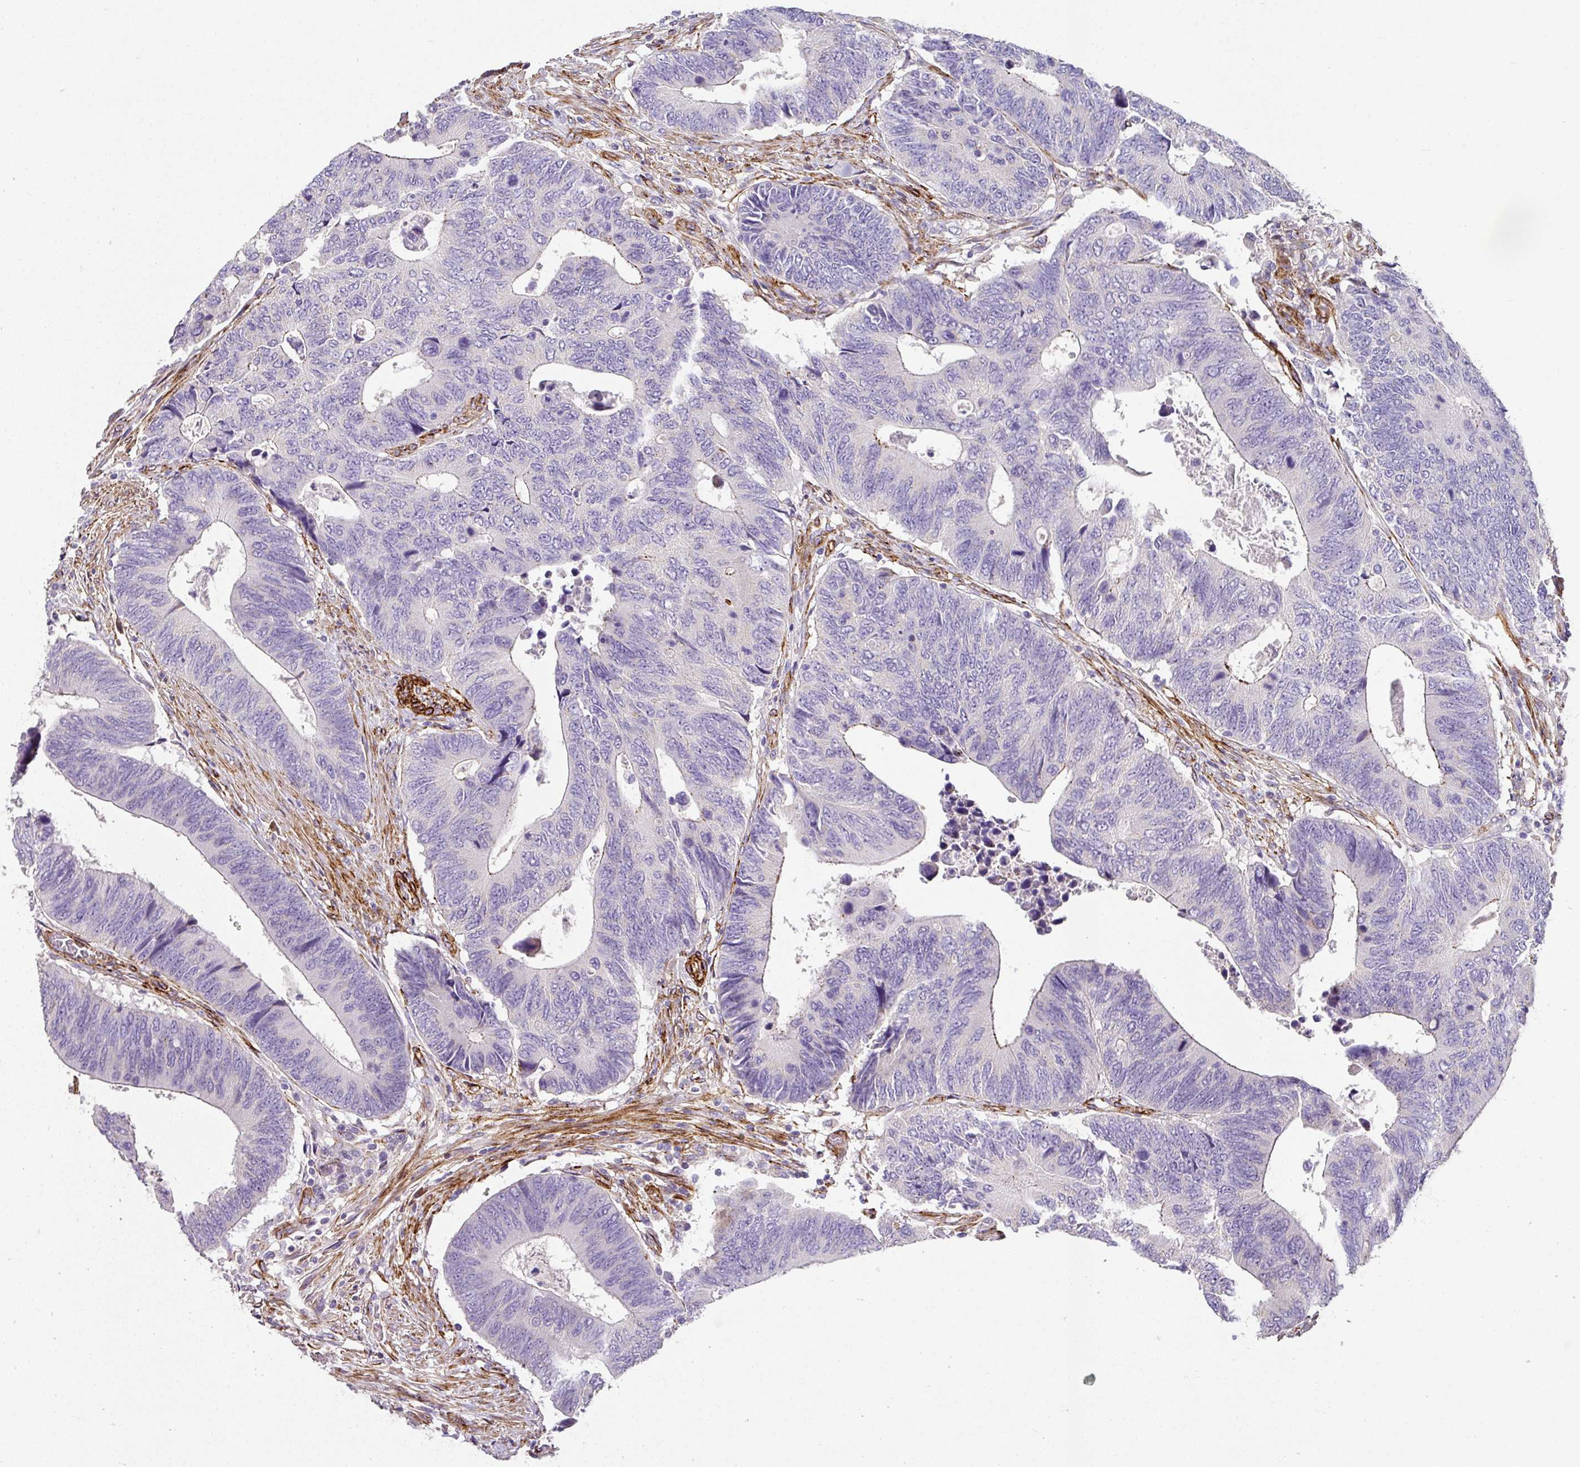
{"staining": {"intensity": "negative", "quantity": "none", "location": "none"}, "tissue": "colorectal cancer", "cell_type": "Tumor cells", "image_type": "cancer", "snomed": [{"axis": "morphology", "description": "Adenocarcinoma, NOS"}, {"axis": "topography", "description": "Colon"}], "caption": "Human colorectal cancer stained for a protein using IHC reveals no positivity in tumor cells.", "gene": "SLC25A17", "patient": {"sex": "male", "age": 87}}